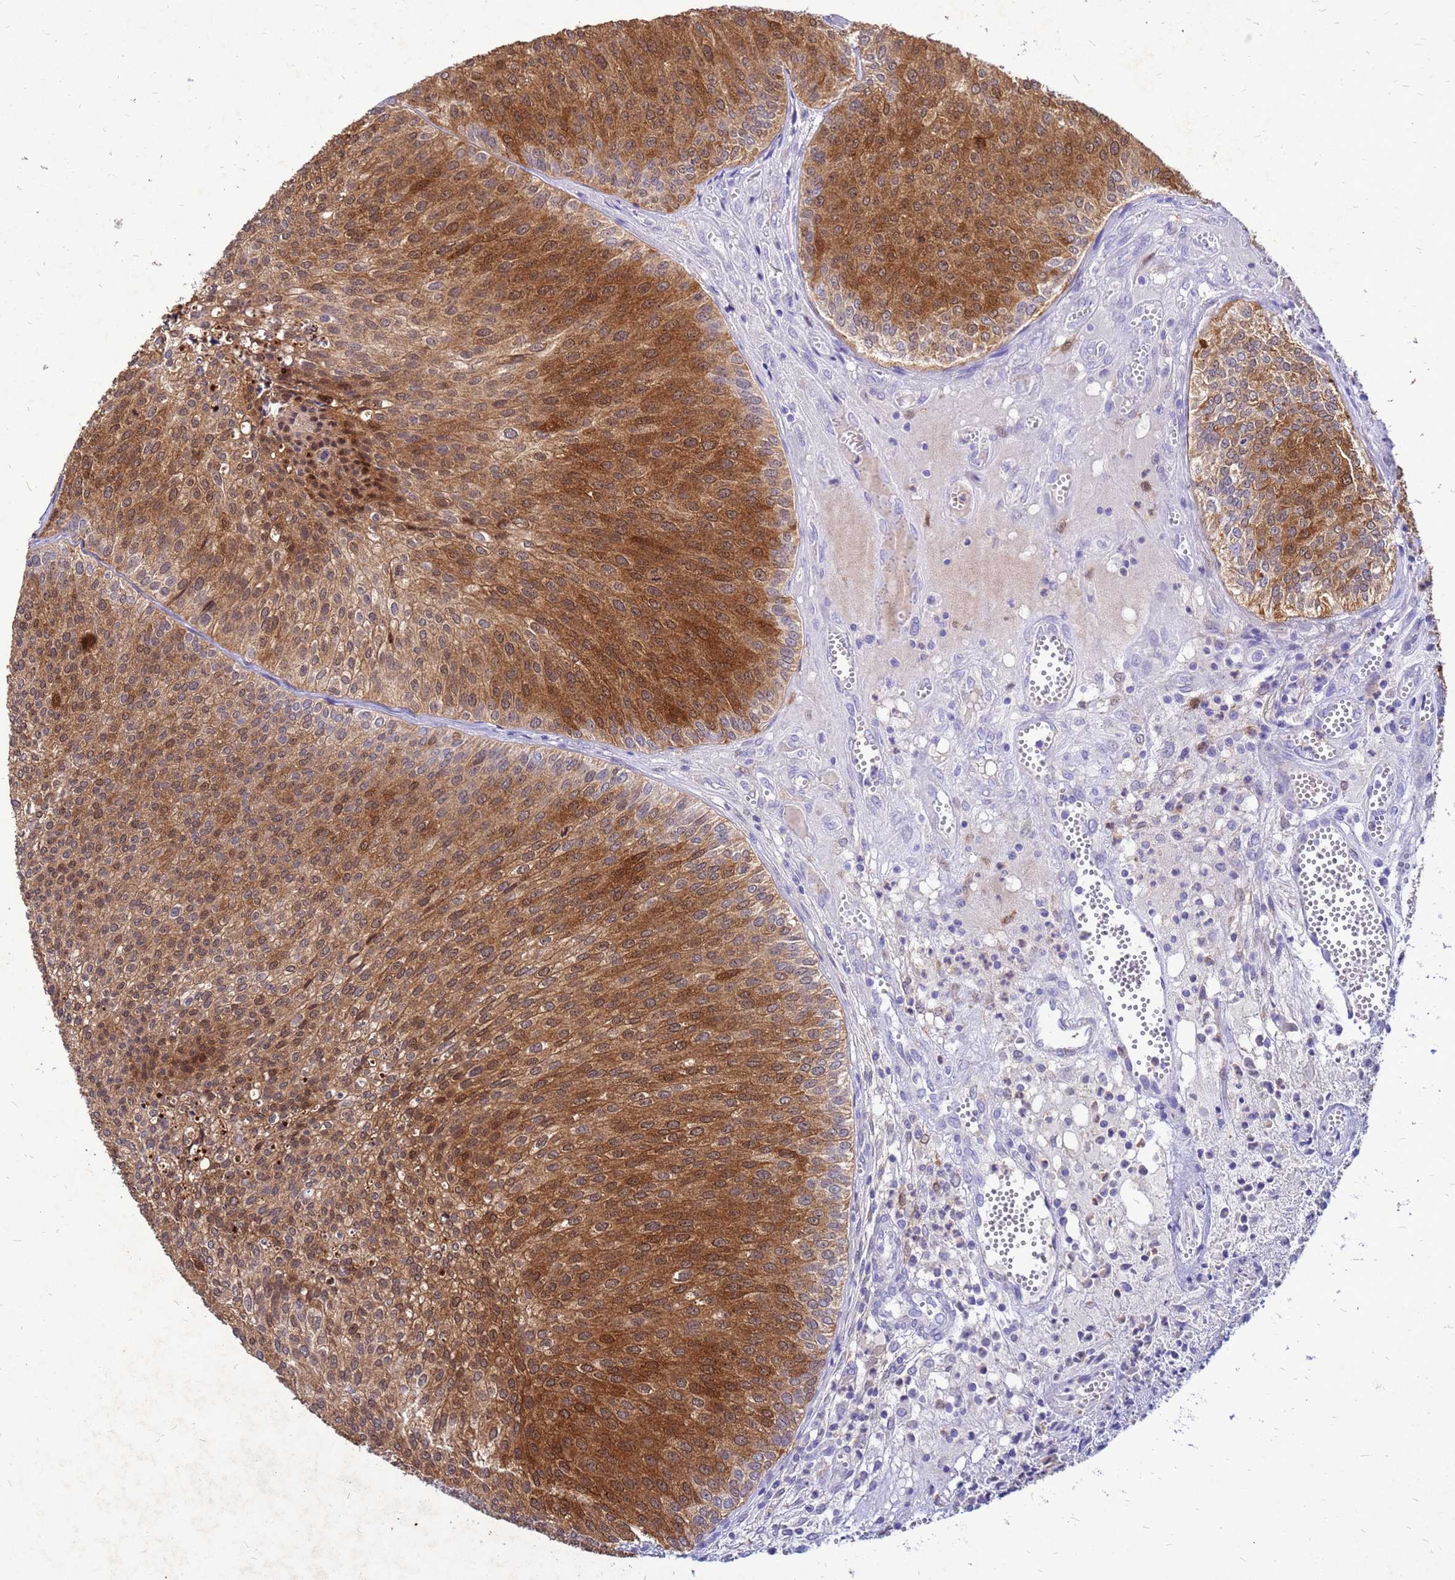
{"staining": {"intensity": "strong", "quantity": ">75%", "location": "cytoplasmic/membranous,nuclear"}, "tissue": "urothelial cancer", "cell_type": "Tumor cells", "image_type": "cancer", "snomed": [{"axis": "morphology", "description": "Urothelial carcinoma, Low grade"}, {"axis": "topography", "description": "Urinary bladder"}], "caption": "Human urothelial cancer stained with a brown dye demonstrates strong cytoplasmic/membranous and nuclear positive positivity in approximately >75% of tumor cells.", "gene": "AKR1C1", "patient": {"sex": "male", "age": 84}}